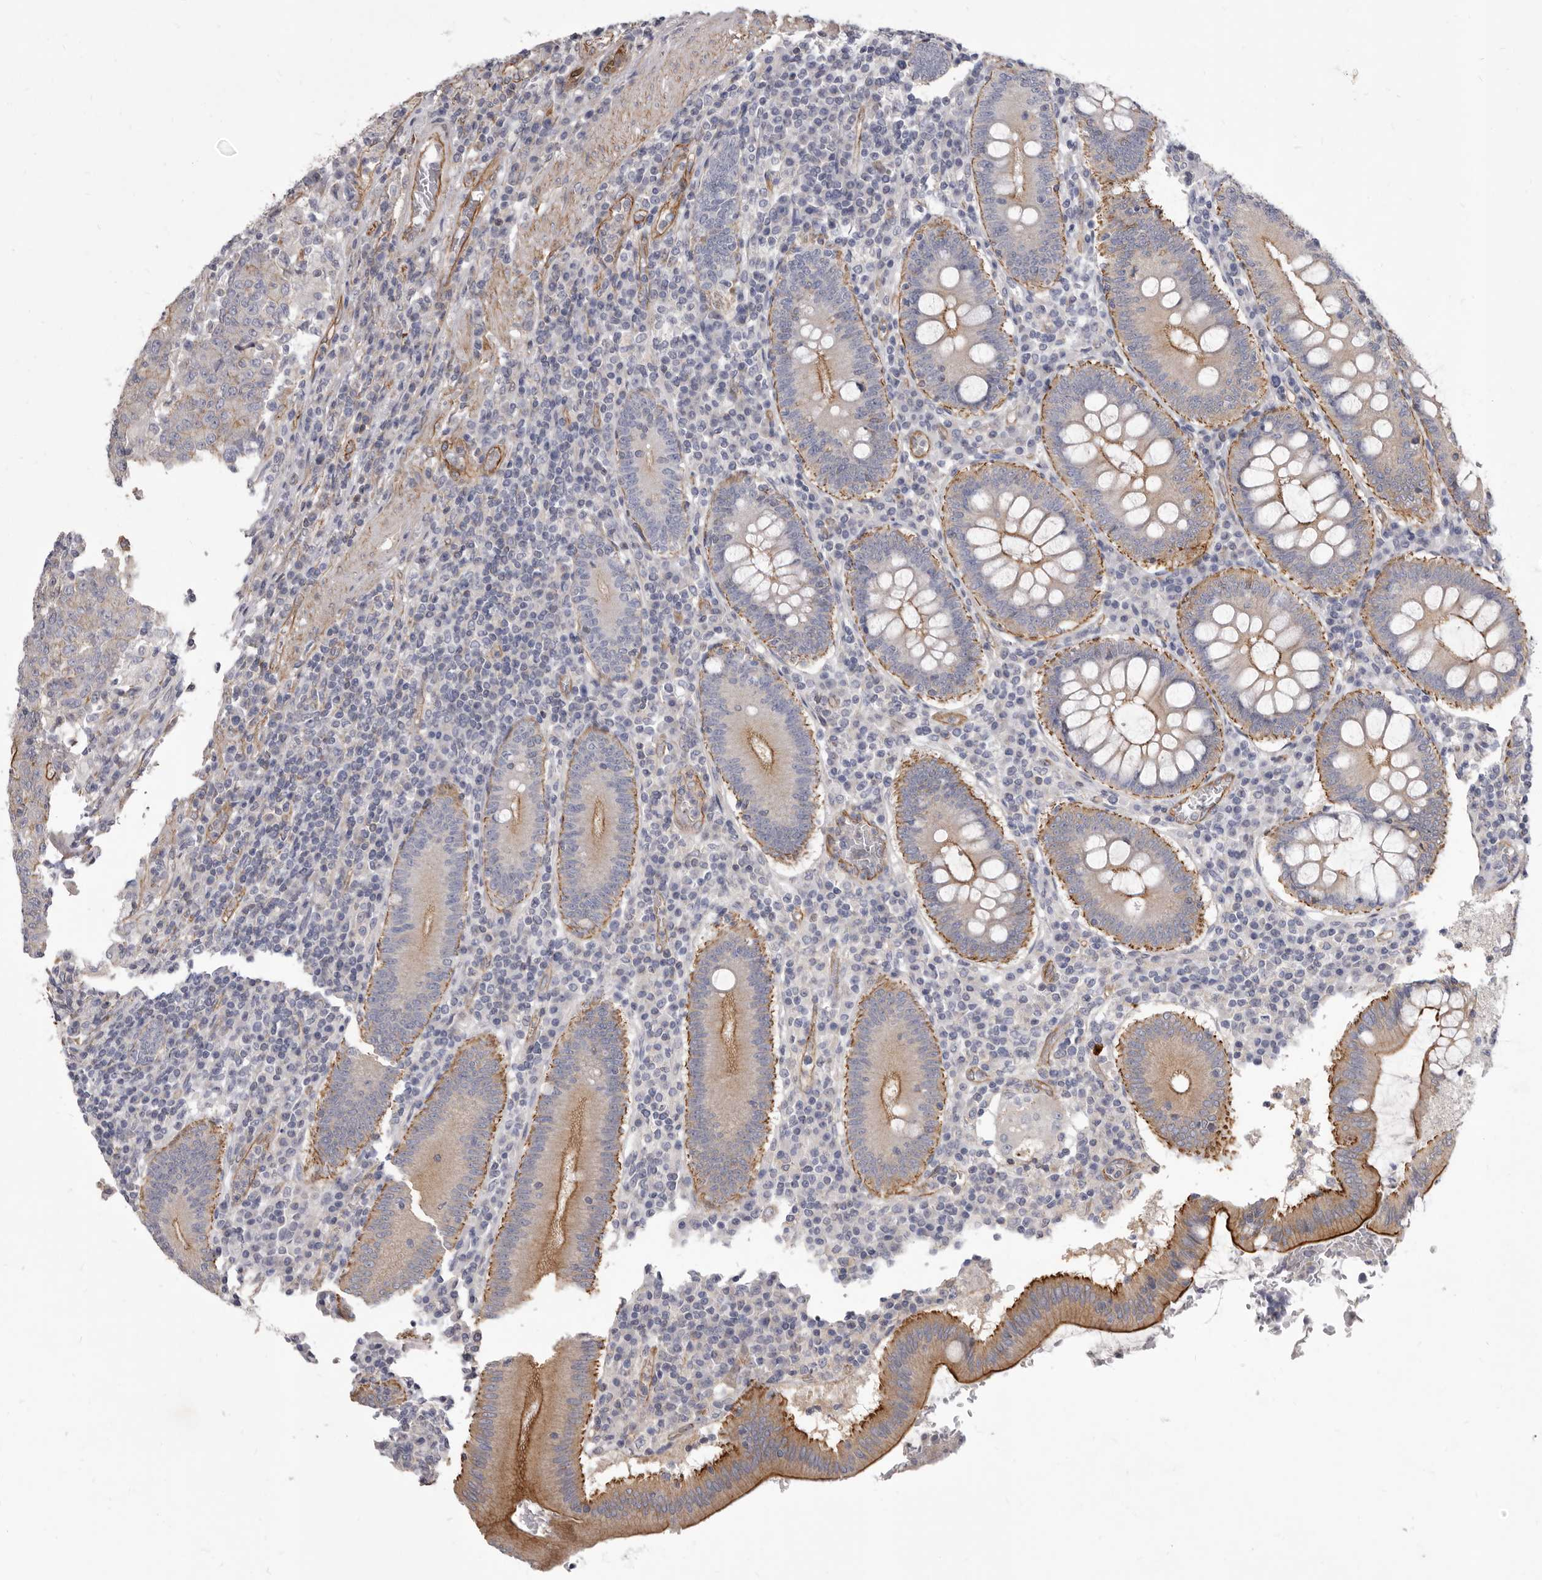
{"staining": {"intensity": "moderate", "quantity": "<25%", "location": "cytoplasmic/membranous"}, "tissue": "colorectal cancer", "cell_type": "Tumor cells", "image_type": "cancer", "snomed": [{"axis": "morphology", "description": "Adenocarcinoma, NOS"}, {"axis": "topography", "description": "Colon"}], "caption": "Protein positivity by IHC reveals moderate cytoplasmic/membranous expression in approximately <25% of tumor cells in colorectal adenocarcinoma. (Stains: DAB (3,3'-diaminobenzidine) in brown, nuclei in blue, Microscopy: brightfield microscopy at high magnification).", "gene": "P2RX6", "patient": {"sex": "female", "age": 75}}